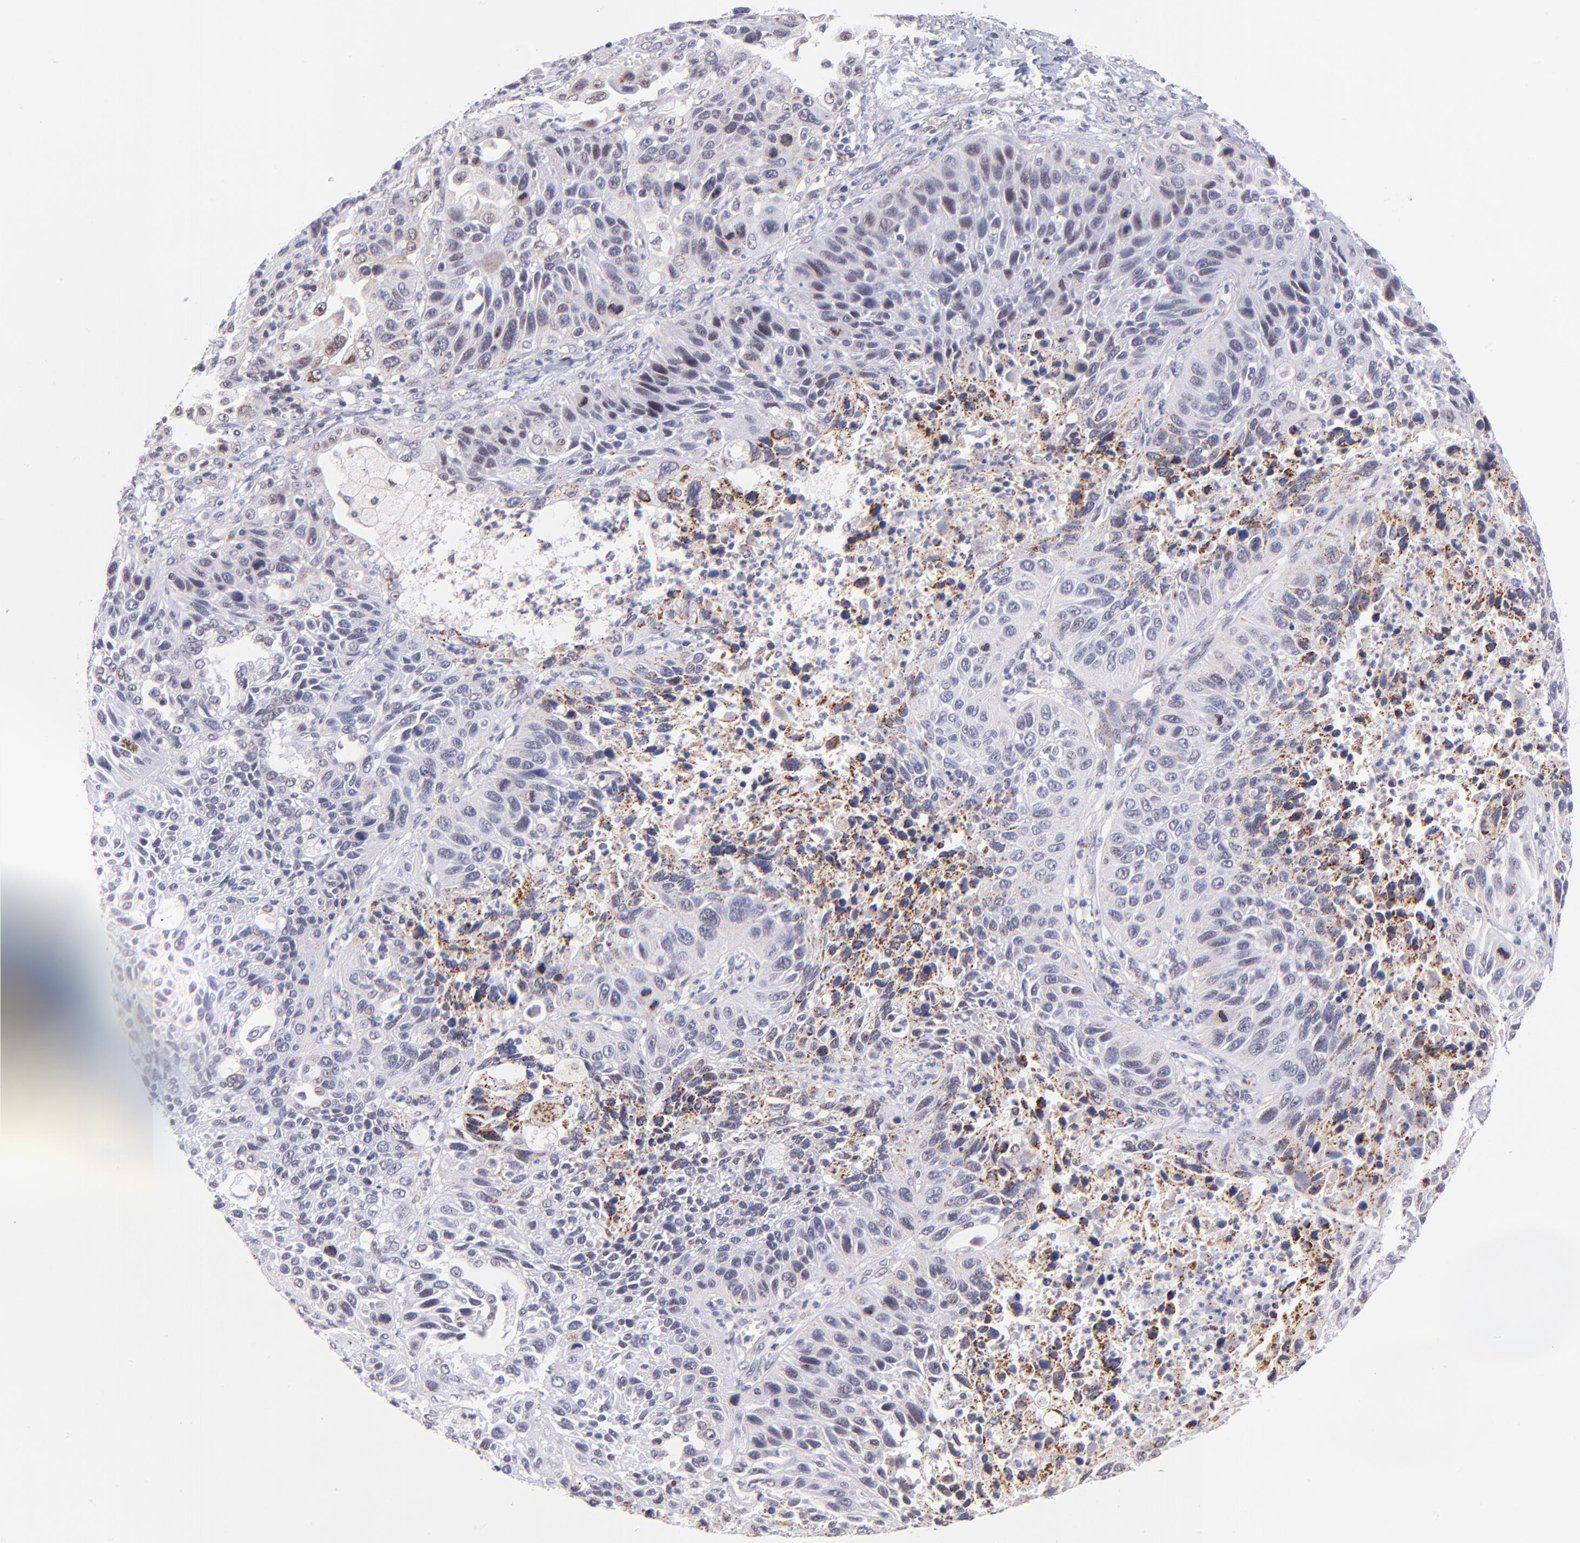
{"staining": {"intensity": "negative", "quantity": "none", "location": "none"}, "tissue": "lung cancer", "cell_type": "Tumor cells", "image_type": "cancer", "snomed": [{"axis": "morphology", "description": "Squamous cell carcinoma, NOS"}, {"axis": "topography", "description": "Lung"}], "caption": "Lung squamous cell carcinoma was stained to show a protein in brown. There is no significant staining in tumor cells.", "gene": "SOX6", "patient": {"sex": "female", "age": 76}}